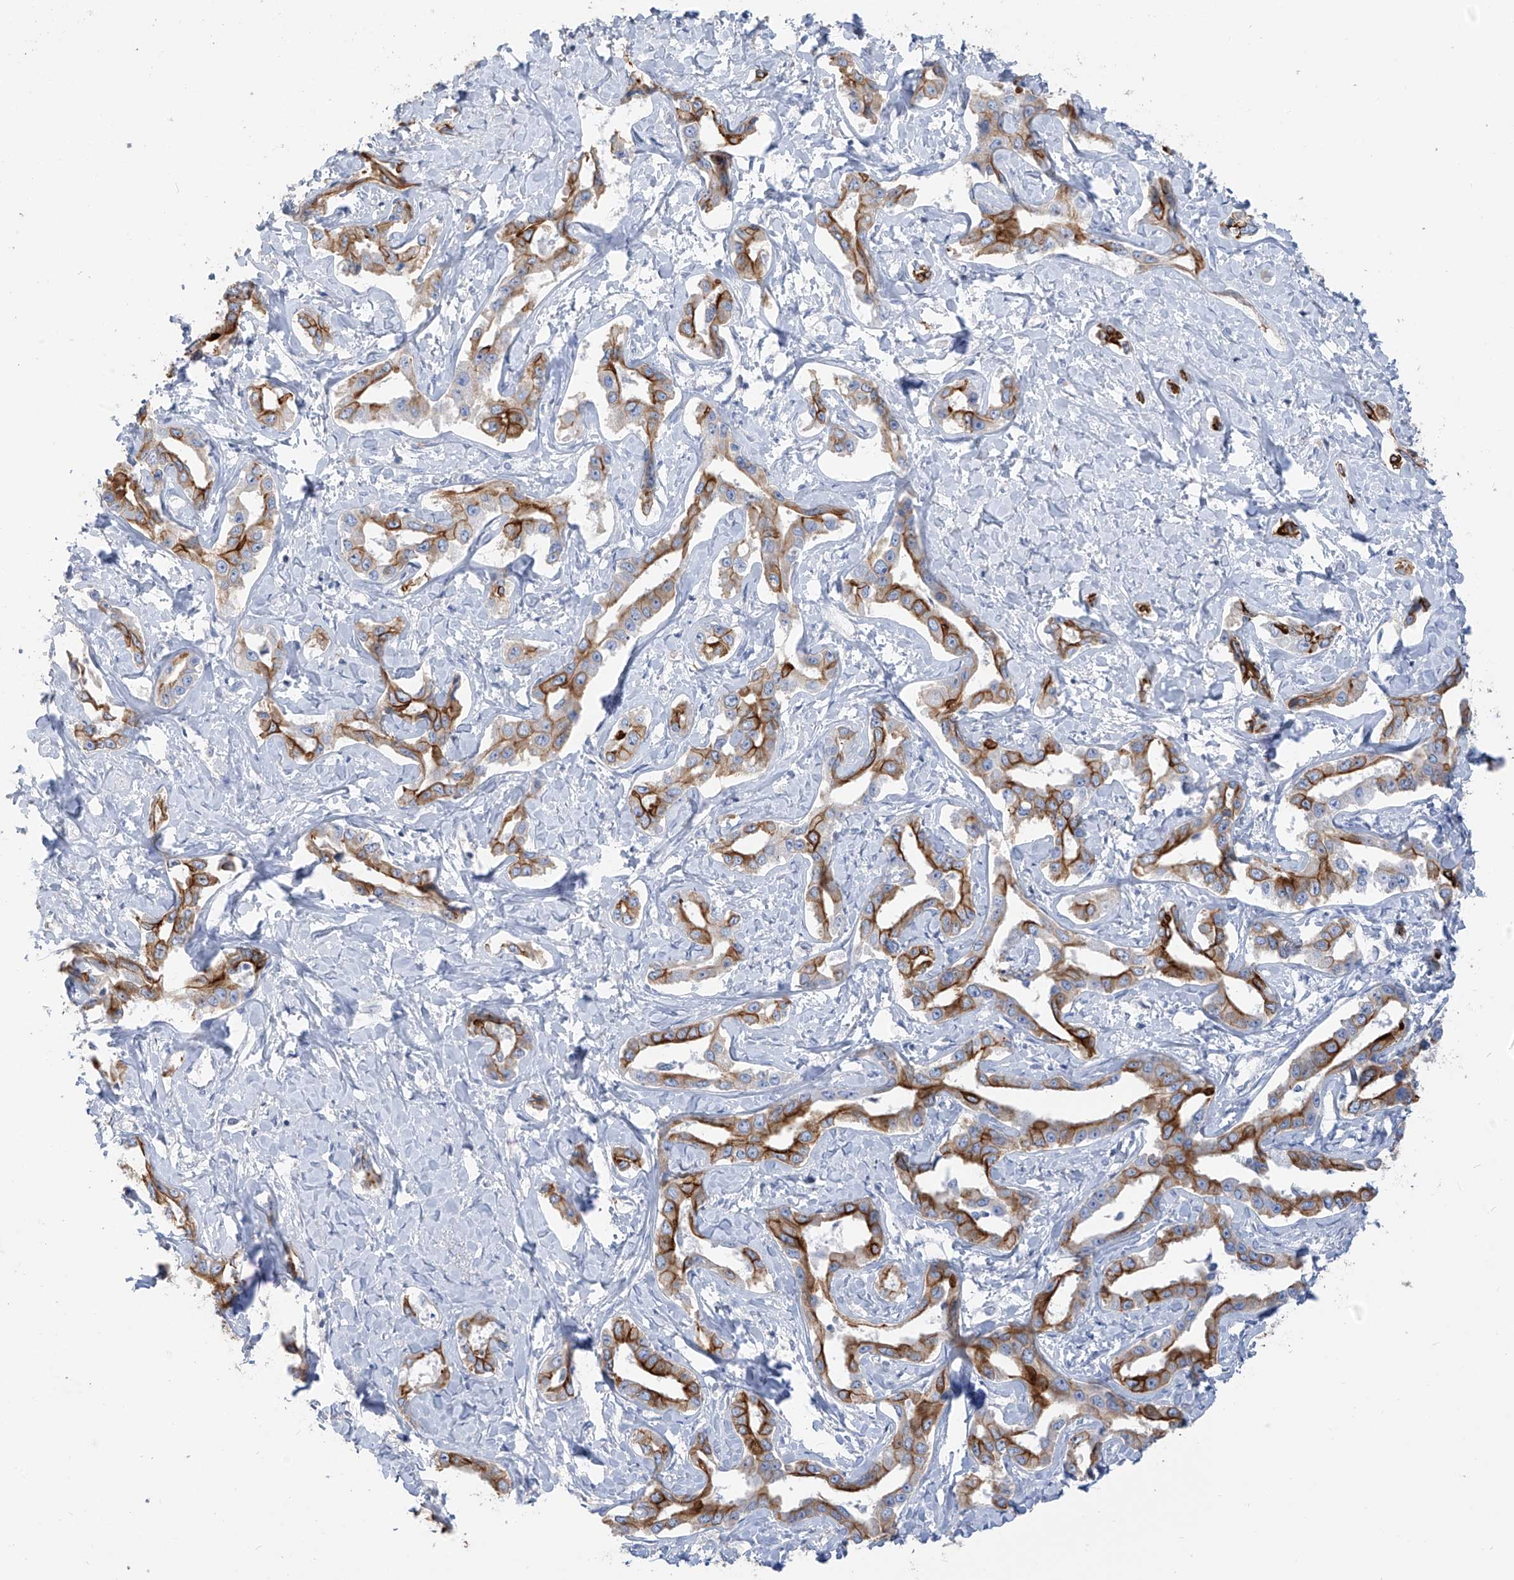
{"staining": {"intensity": "moderate", "quantity": "25%-75%", "location": "cytoplasmic/membranous"}, "tissue": "liver cancer", "cell_type": "Tumor cells", "image_type": "cancer", "snomed": [{"axis": "morphology", "description": "Cholangiocarcinoma"}, {"axis": "topography", "description": "Liver"}], "caption": "Protein staining of liver cholangiocarcinoma tissue exhibits moderate cytoplasmic/membranous expression in about 25%-75% of tumor cells.", "gene": "PAFAH1B3", "patient": {"sex": "male", "age": 59}}